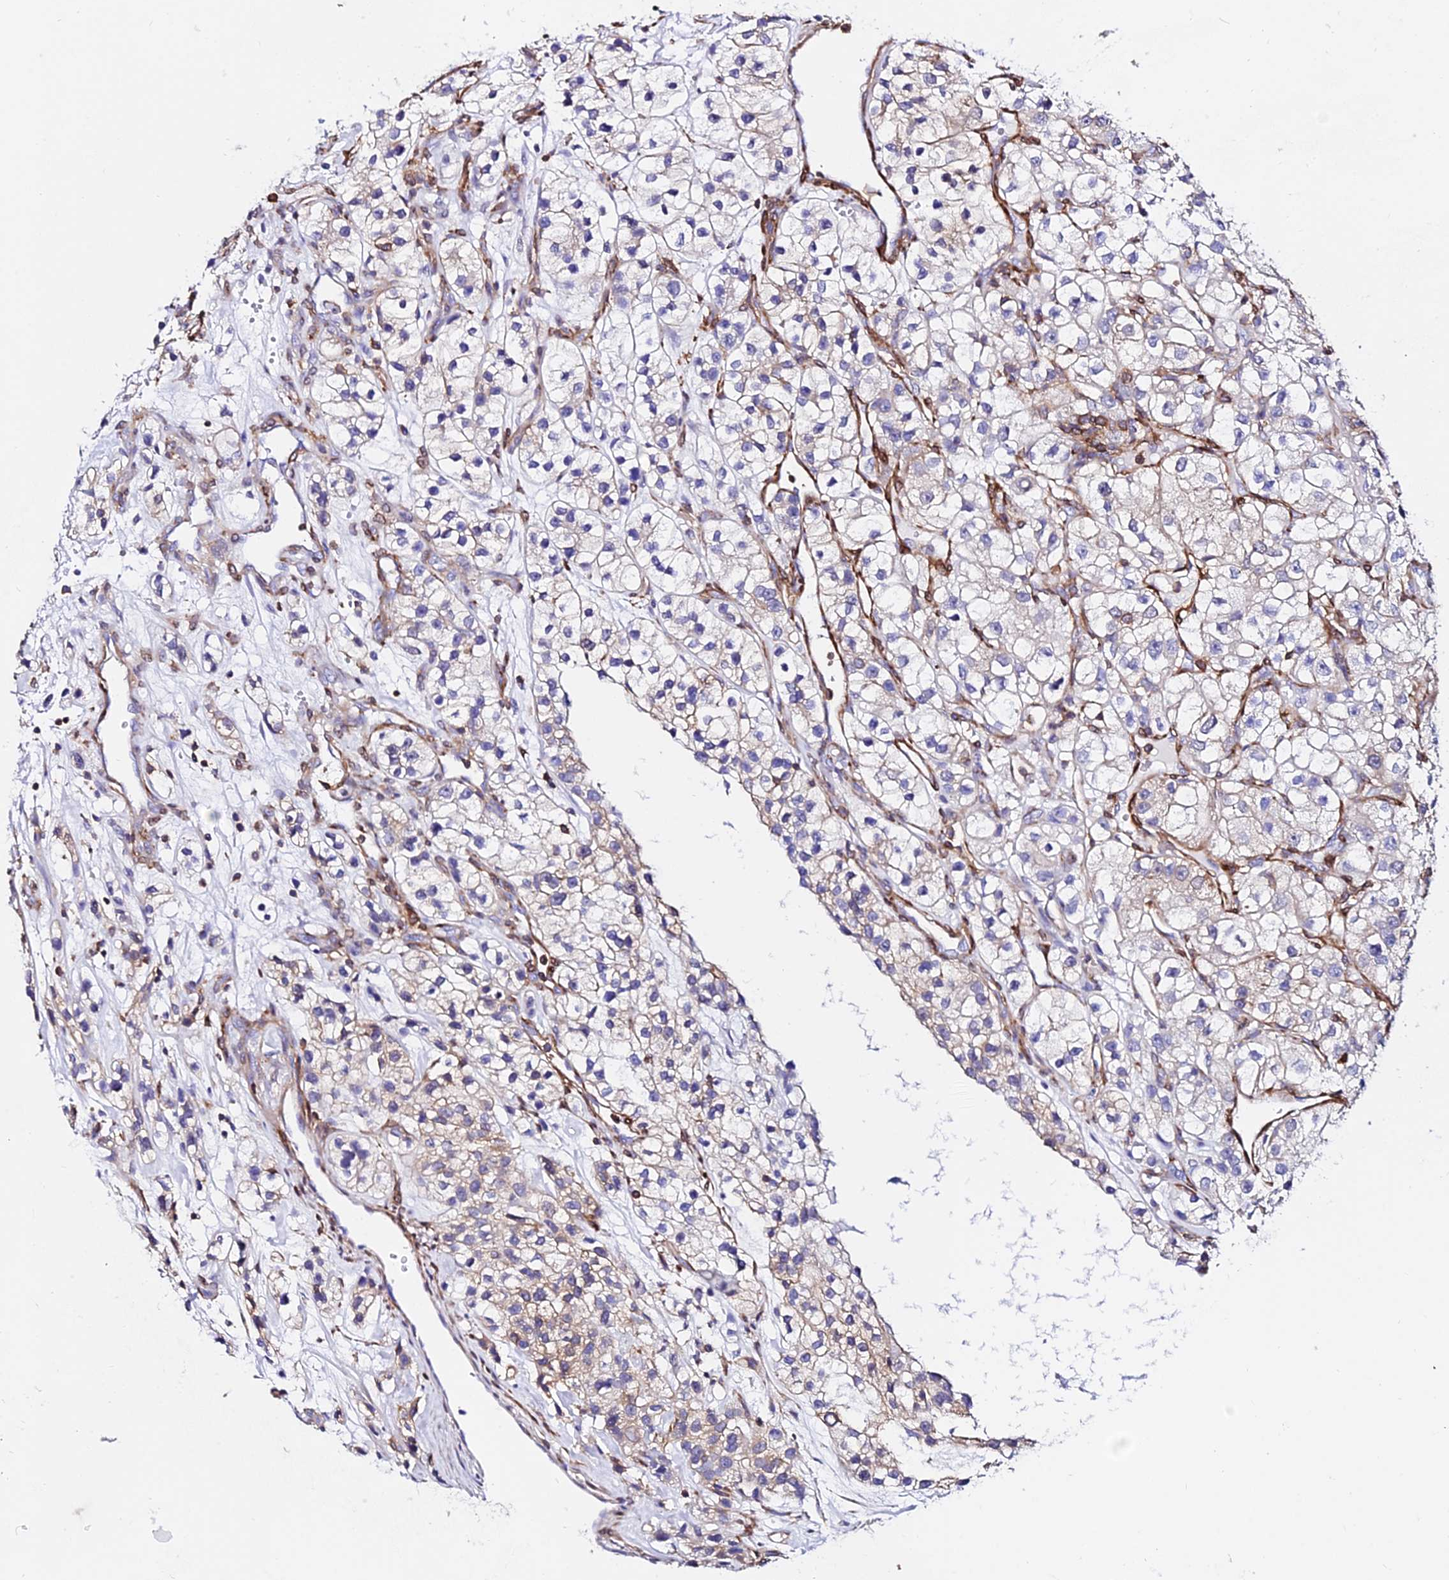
{"staining": {"intensity": "weak", "quantity": "25%-75%", "location": "cytoplasmic/membranous"}, "tissue": "renal cancer", "cell_type": "Tumor cells", "image_type": "cancer", "snomed": [{"axis": "morphology", "description": "Adenocarcinoma, NOS"}, {"axis": "topography", "description": "Kidney"}], "caption": "Immunohistochemical staining of adenocarcinoma (renal) displays low levels of weak cytoplasmic/membranous positivity in about 25%-75% of tumor cells. (DAB = brown stain, brightfield microscopy at high magnification).", "gene": "CSRP1", "patient": {"sex": "female", "age": 57}}